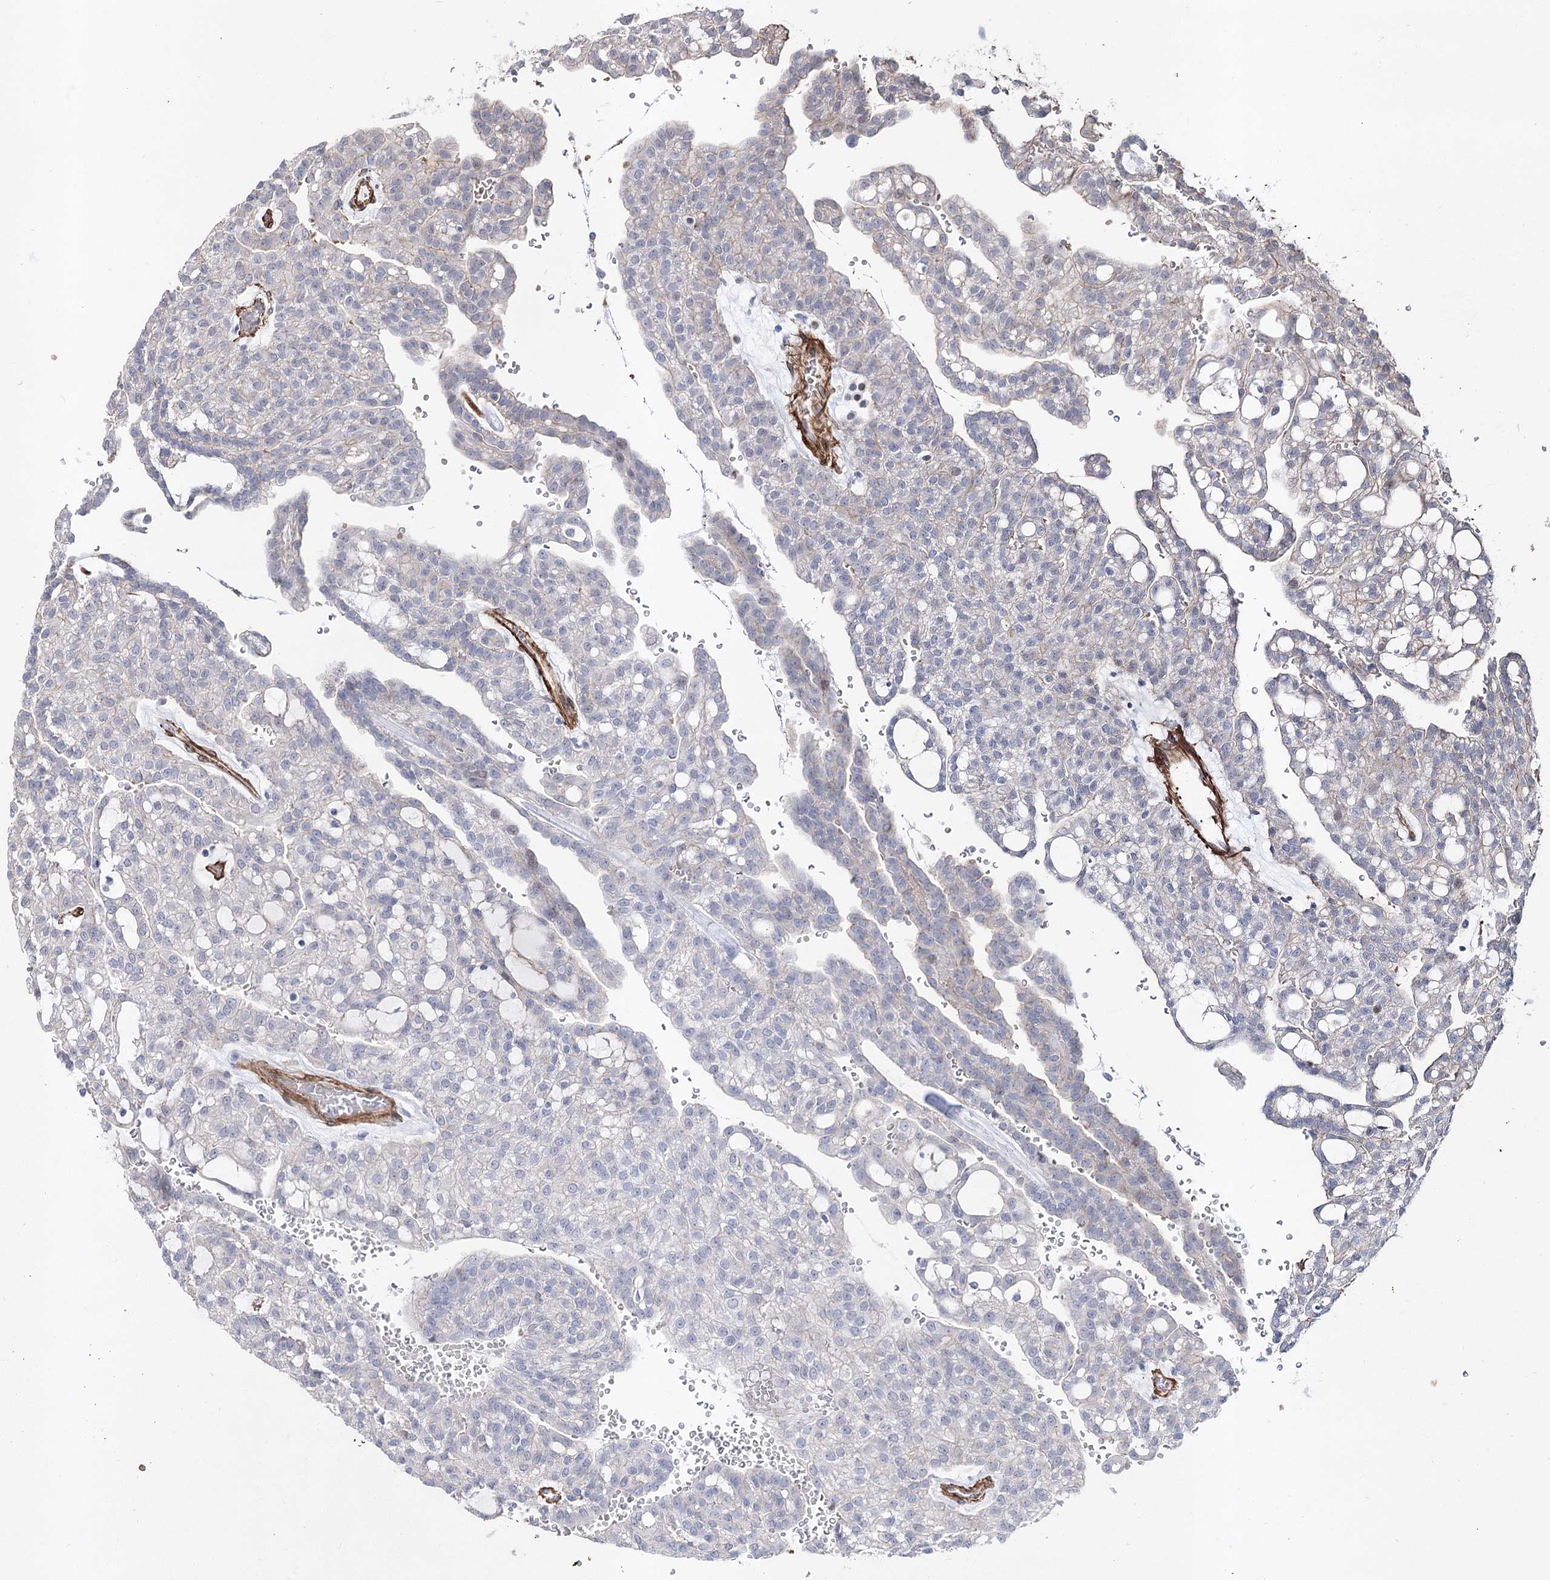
{"staining": {"intensity": "negative", "quantity": "none", "location": "none"}, "tissue": "renal cancer", "cell_type": "Tumor cells", "image_type": "cancer", "snomed": [{"axis": "morphology", "description": "Adenocarcinoma, NOS"}, {"axis": "topography", "description": "Kidney"}], "caption": "Photomicrograph shows no significant protein staining in tumor cells of renal cancer.", "gene": "ARHGAP20", "patient": {"sex": "male", "age": 63}}